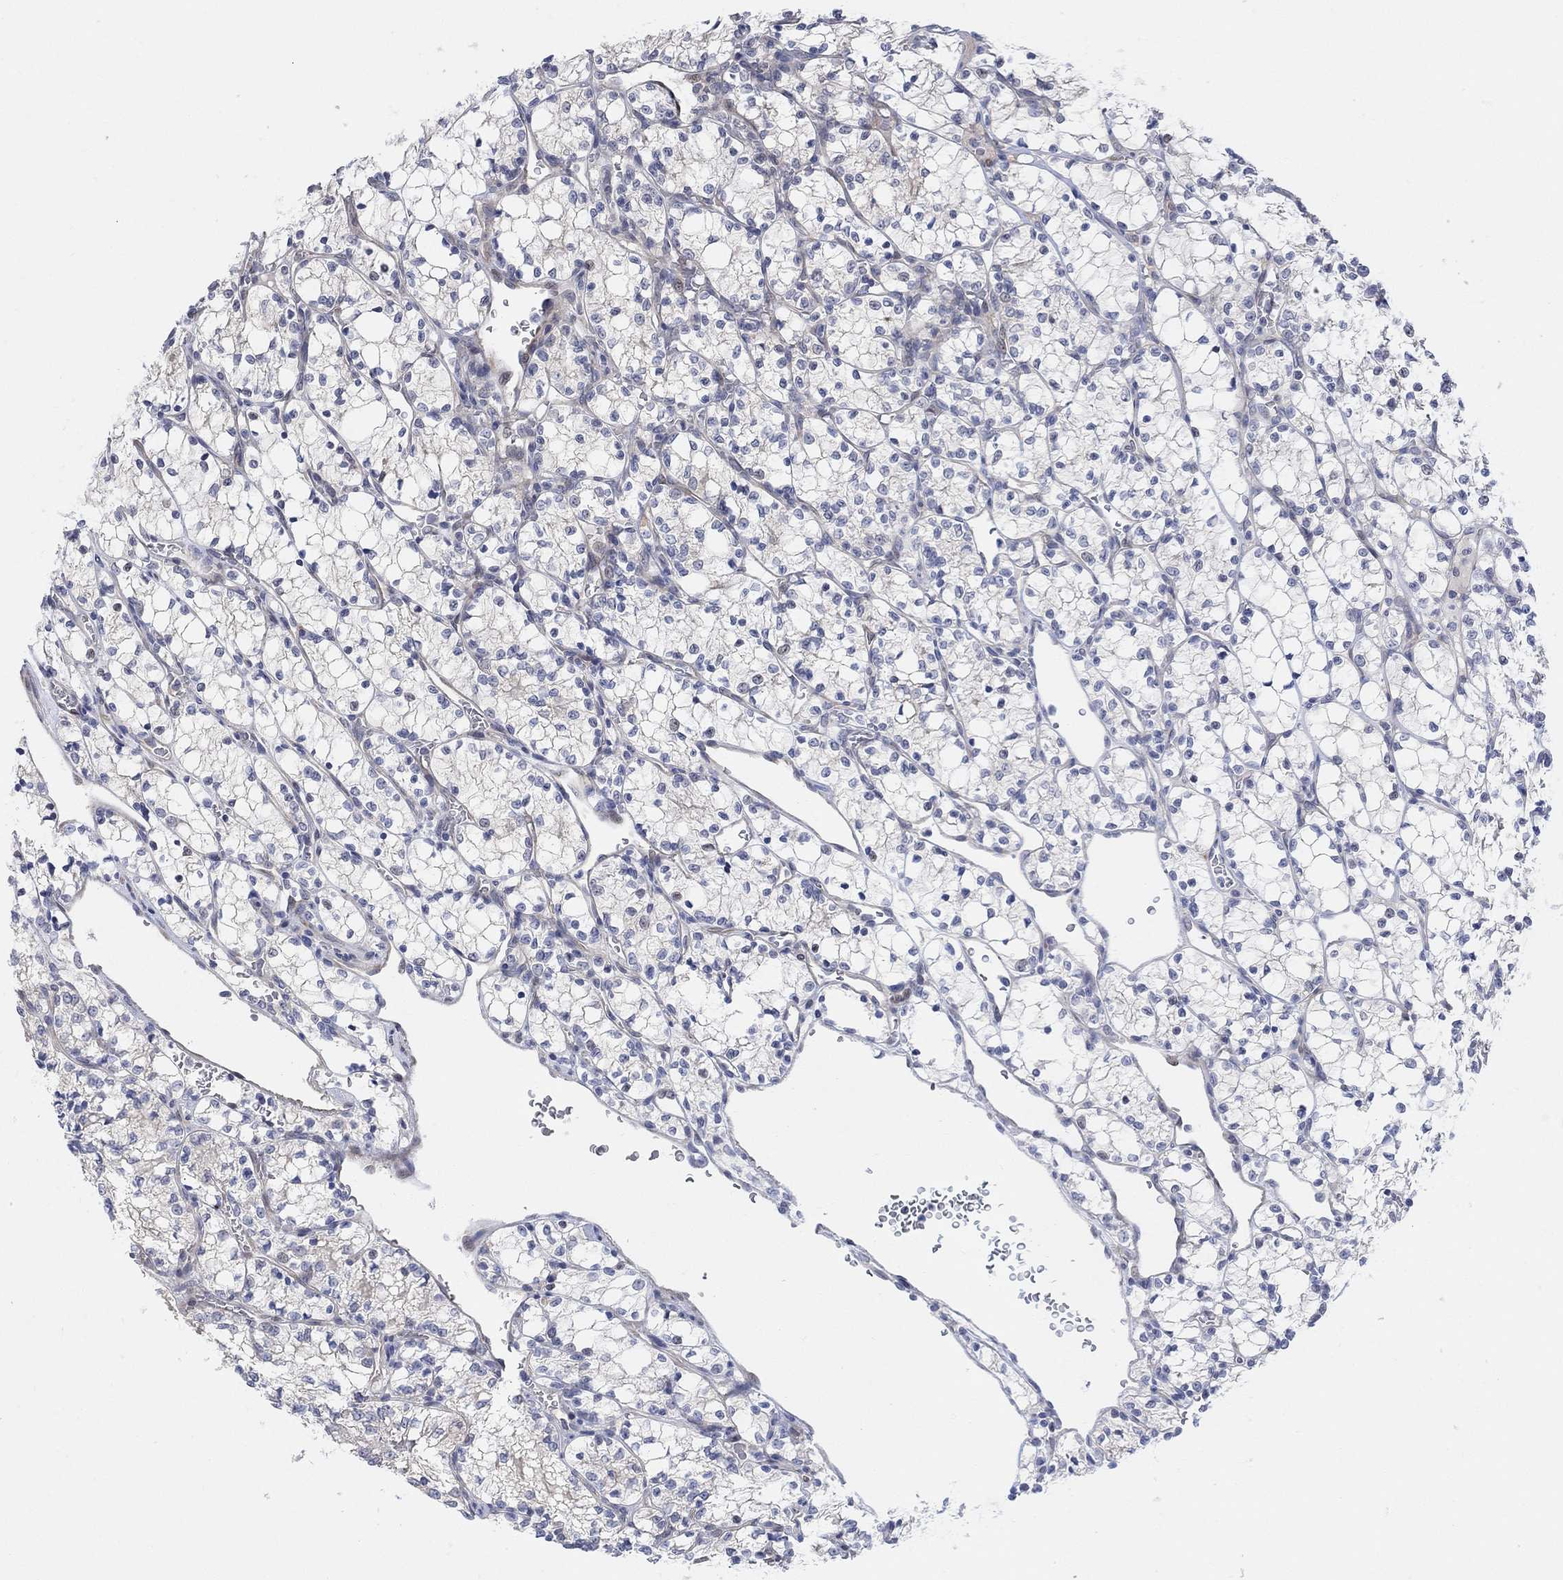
{"staining": {"intensity": "negative", "quantity": "none", "location": "none"}, "tissue": "renal cancer", "cell_type": "Tumor cells", "image_type": "cancer", "snomed": [{"axis": "morphology", "description": "Adenocarcinoma, NOS"}, {"axis": "topography", "description": "Kidney"}], "caption": "Immunohistochemistry micrograph of renal cancer stained for a protein (brown), which displays no staining in tumor cells.", "gene": "CNTF", "patient": {"sex": "female", "age": 69}}